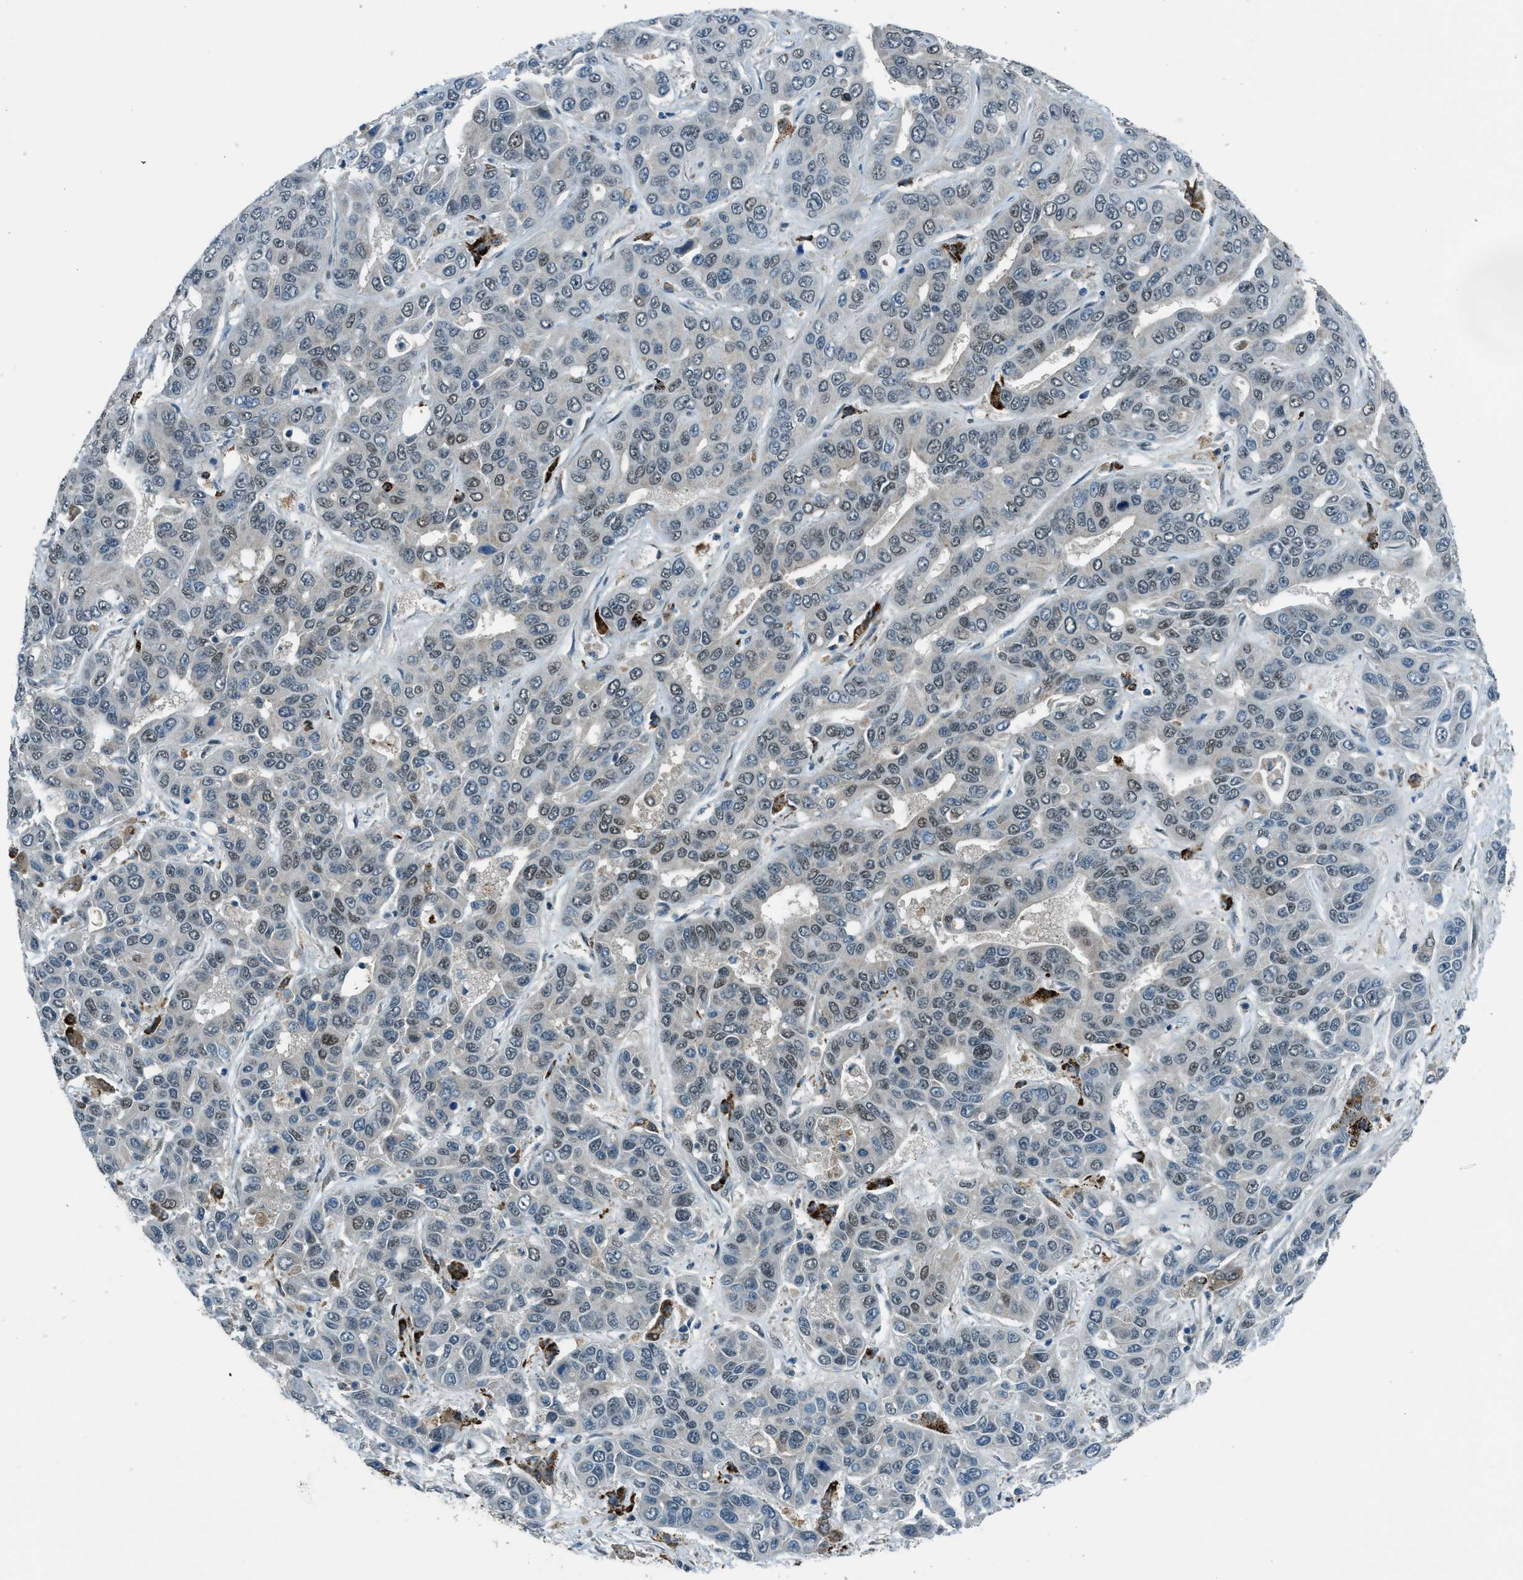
{"staining": {"intensity": "weak", "quantity": "<25%", "location": "nuclear"}, "tissue": "liver cancer", "cell_type": "Tumor cells", "image_type": "cancer", "snomed": [{"axis": "morphology", "description": "Cholangiocarcinoma"}, {"axis": "topography", "description": "Liver"}], "caption": "Human cholangiocarcinoma (liver) stained for a protein using immunohistochemistry (IHC) demonstrates no expression in tumor cells.", "gene": "NPEPL1", "patient": {"sex": "female", "age": 52}}